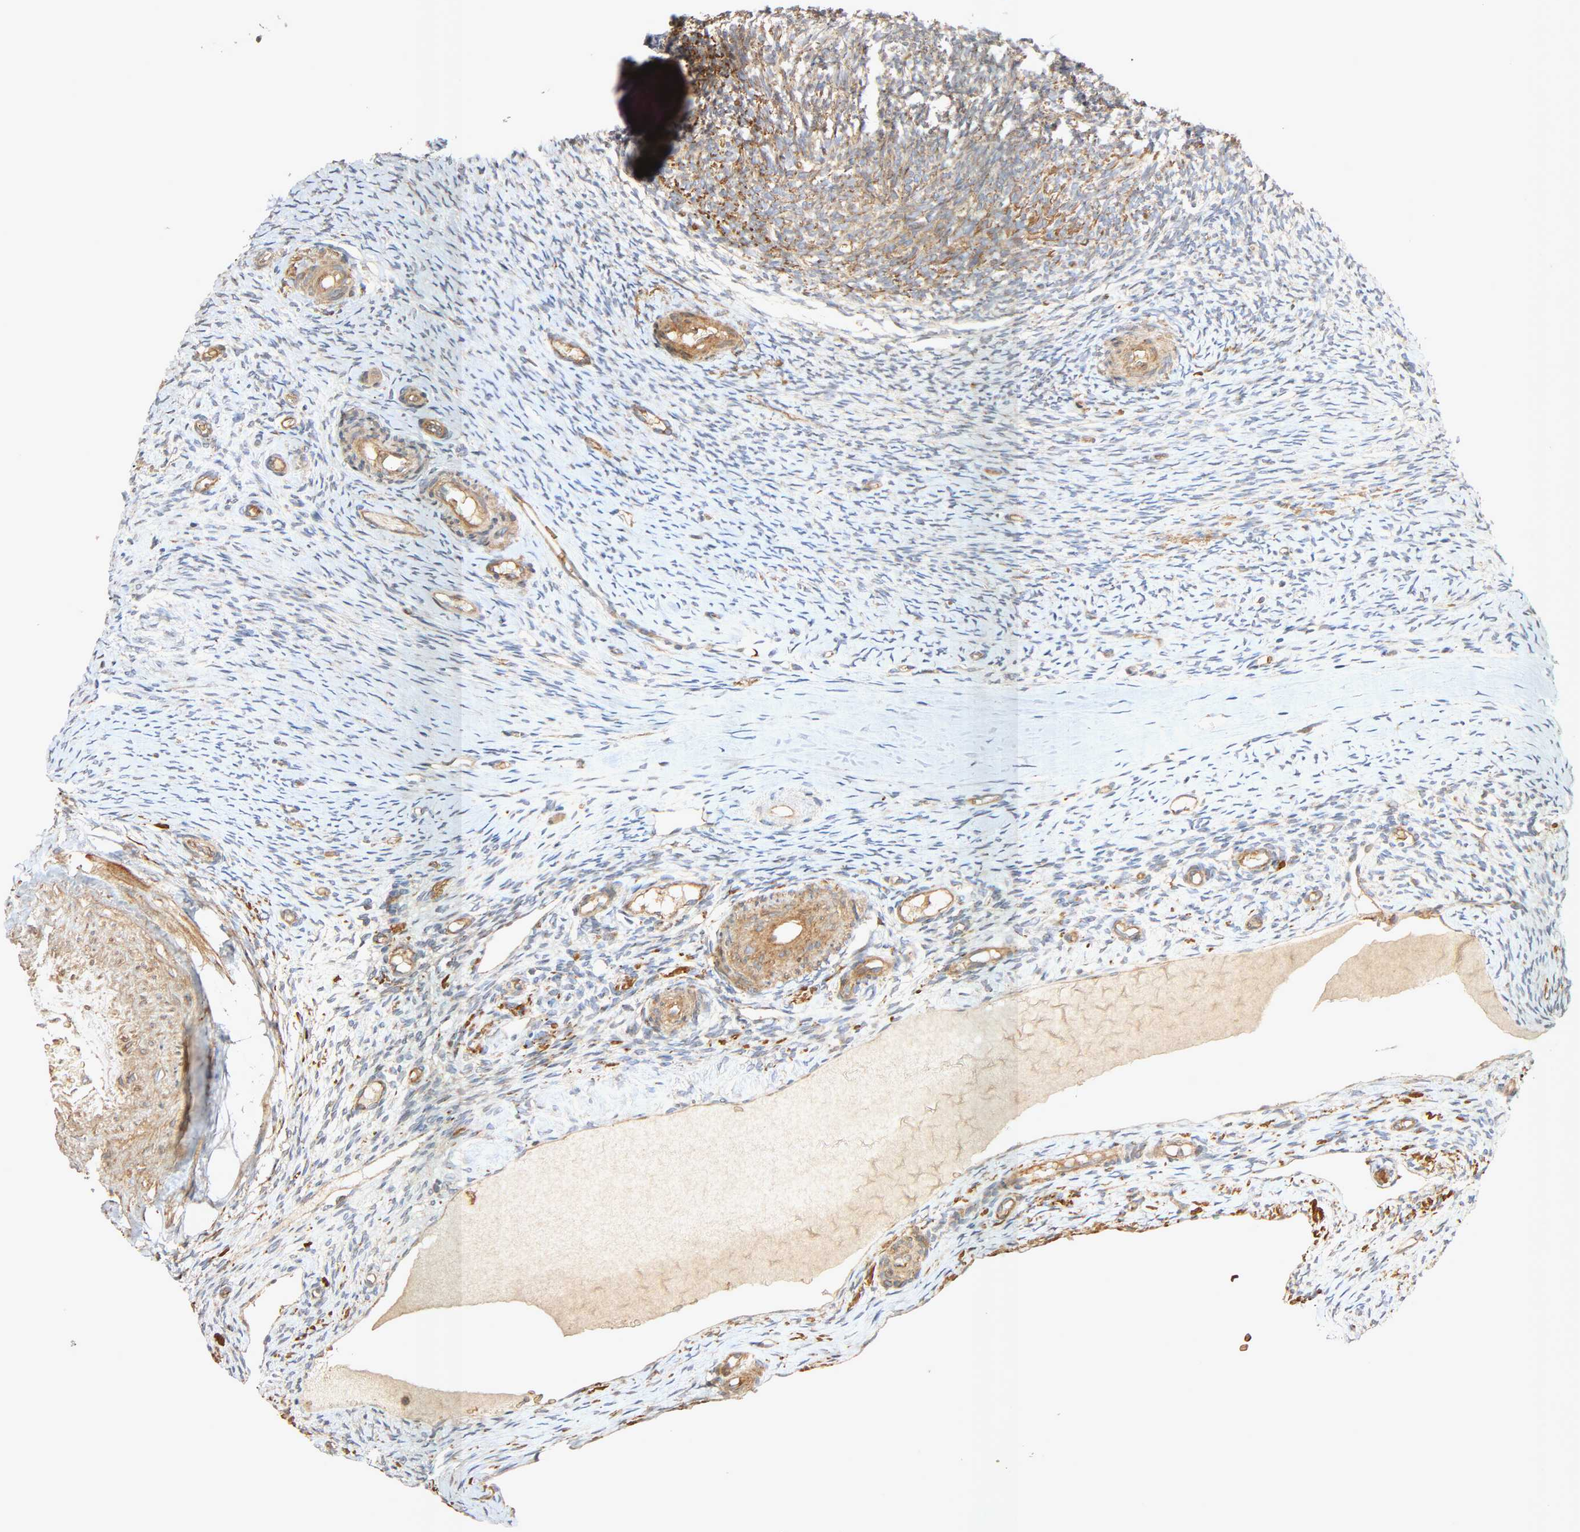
{"staining": {"intensity": "moderate", "quantity": ">75%", "location": "cytoplasmic/membranous"}, "tissue": "ovary", "cell_type": "Follicle cells", "image_type": "normal", "snomed": [{"axis": "morphology", "description": "Normal tissue, NOS"}, {"axis": "topography", "description": "Ovary"}], "caption": "Brown immunohistochemical staining in benign ovary demonstrates moderate cytoplasmic/membranous positivity in about >75% of follicle cells. Using DAB (3,3'-diaminobenzidine) (brown) and hematoxylin (blue) stains, captured at high magnification using brightfield microscopy.", "gene": "SGSM1", "patient": {"sex": "female", "age": 60}}